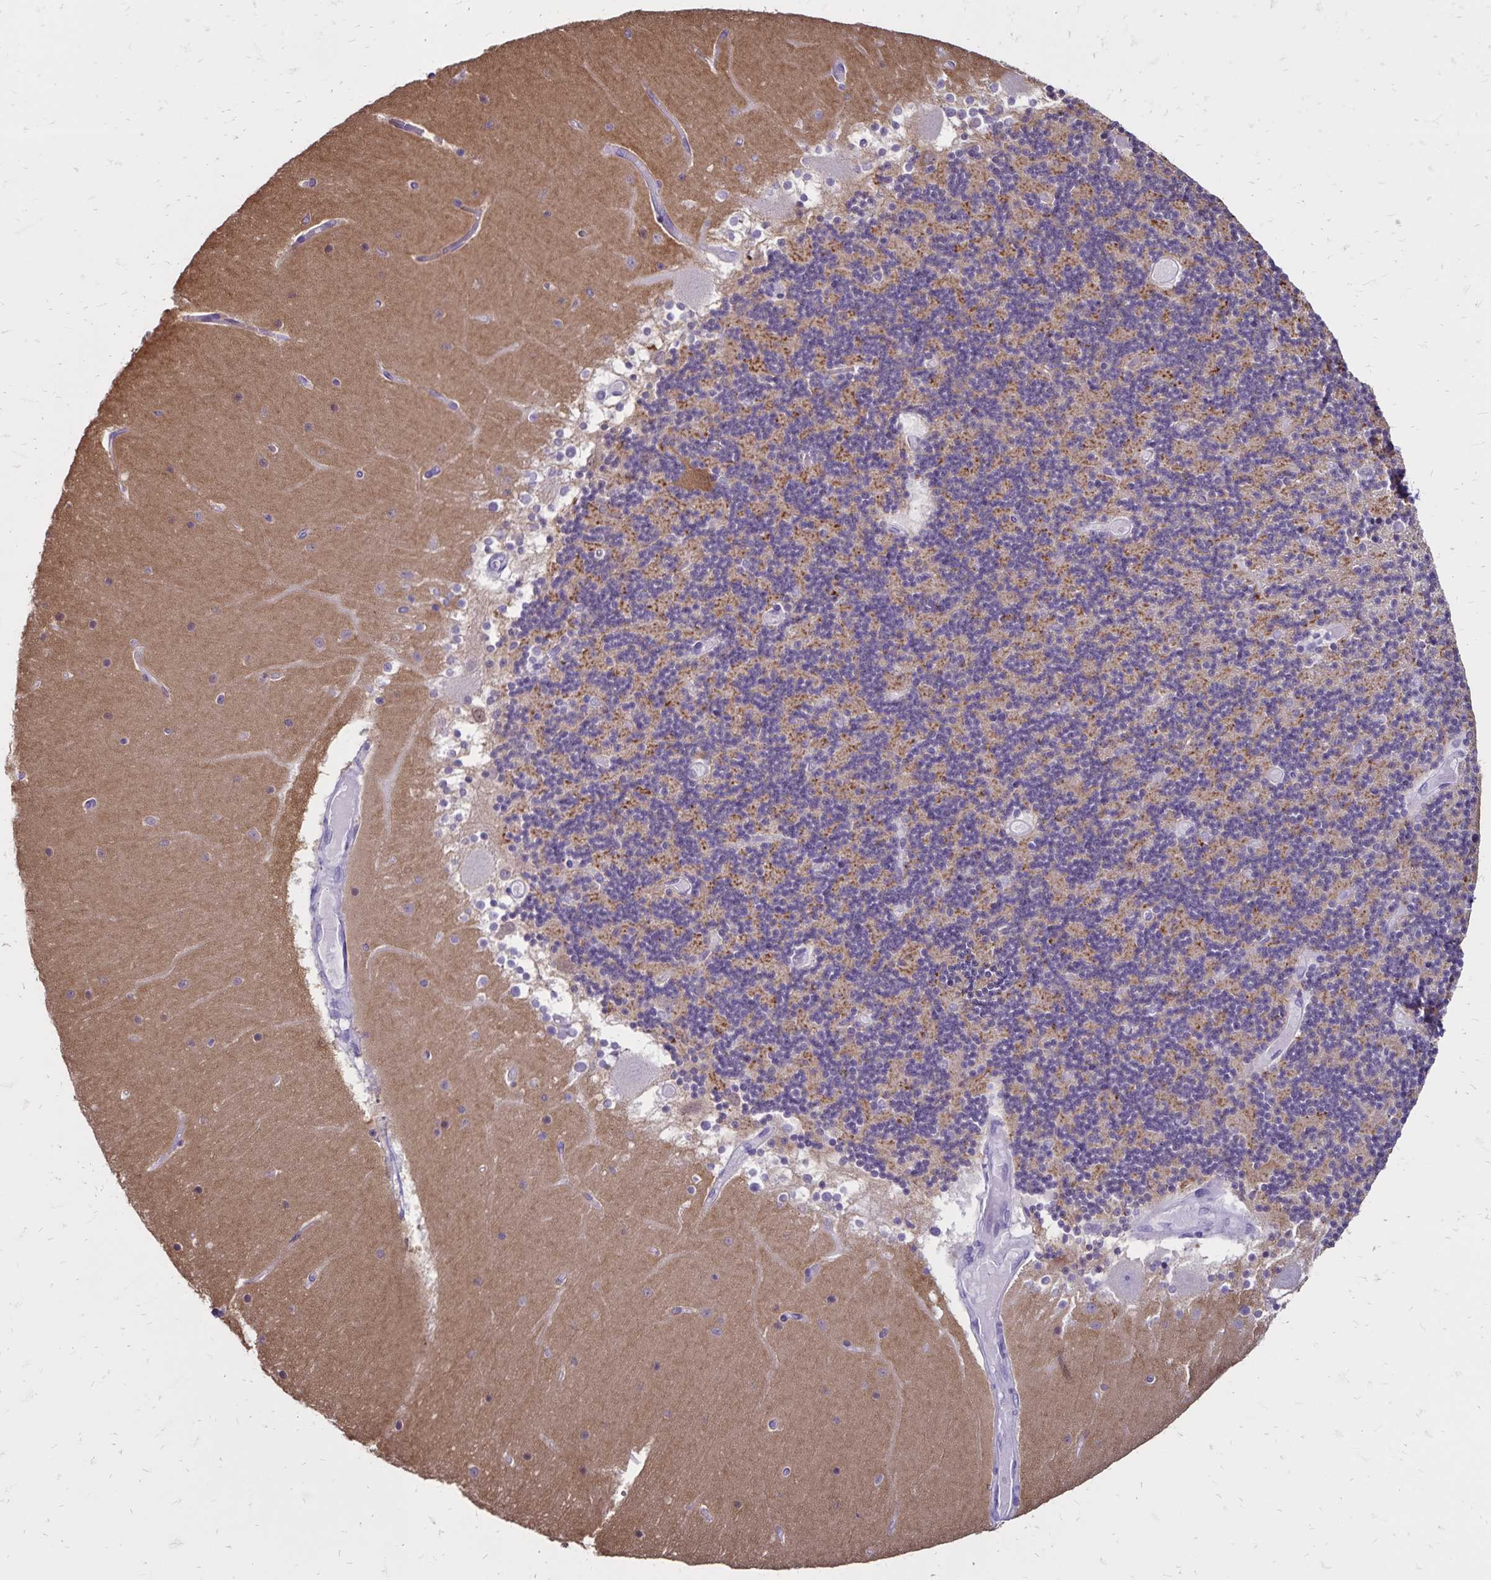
{"staining": {"intensity": "negative", "quantity": "none", "location": "none"}, "tissue": "cerebellum", "cell_type": "Cells in granular layer", "image_type": "normal", "snomed": [{"axis": "morphology", "description": "Normal tissue, NOS"}, {"axis": "topography", "description": "Cerebellum"}], "caption": "Histopathology image shows no protein expression in cells in granular layer of benign cerebellum.", "gene": "SH3GL3", "patient": {"sex": "female", "age": 28}}